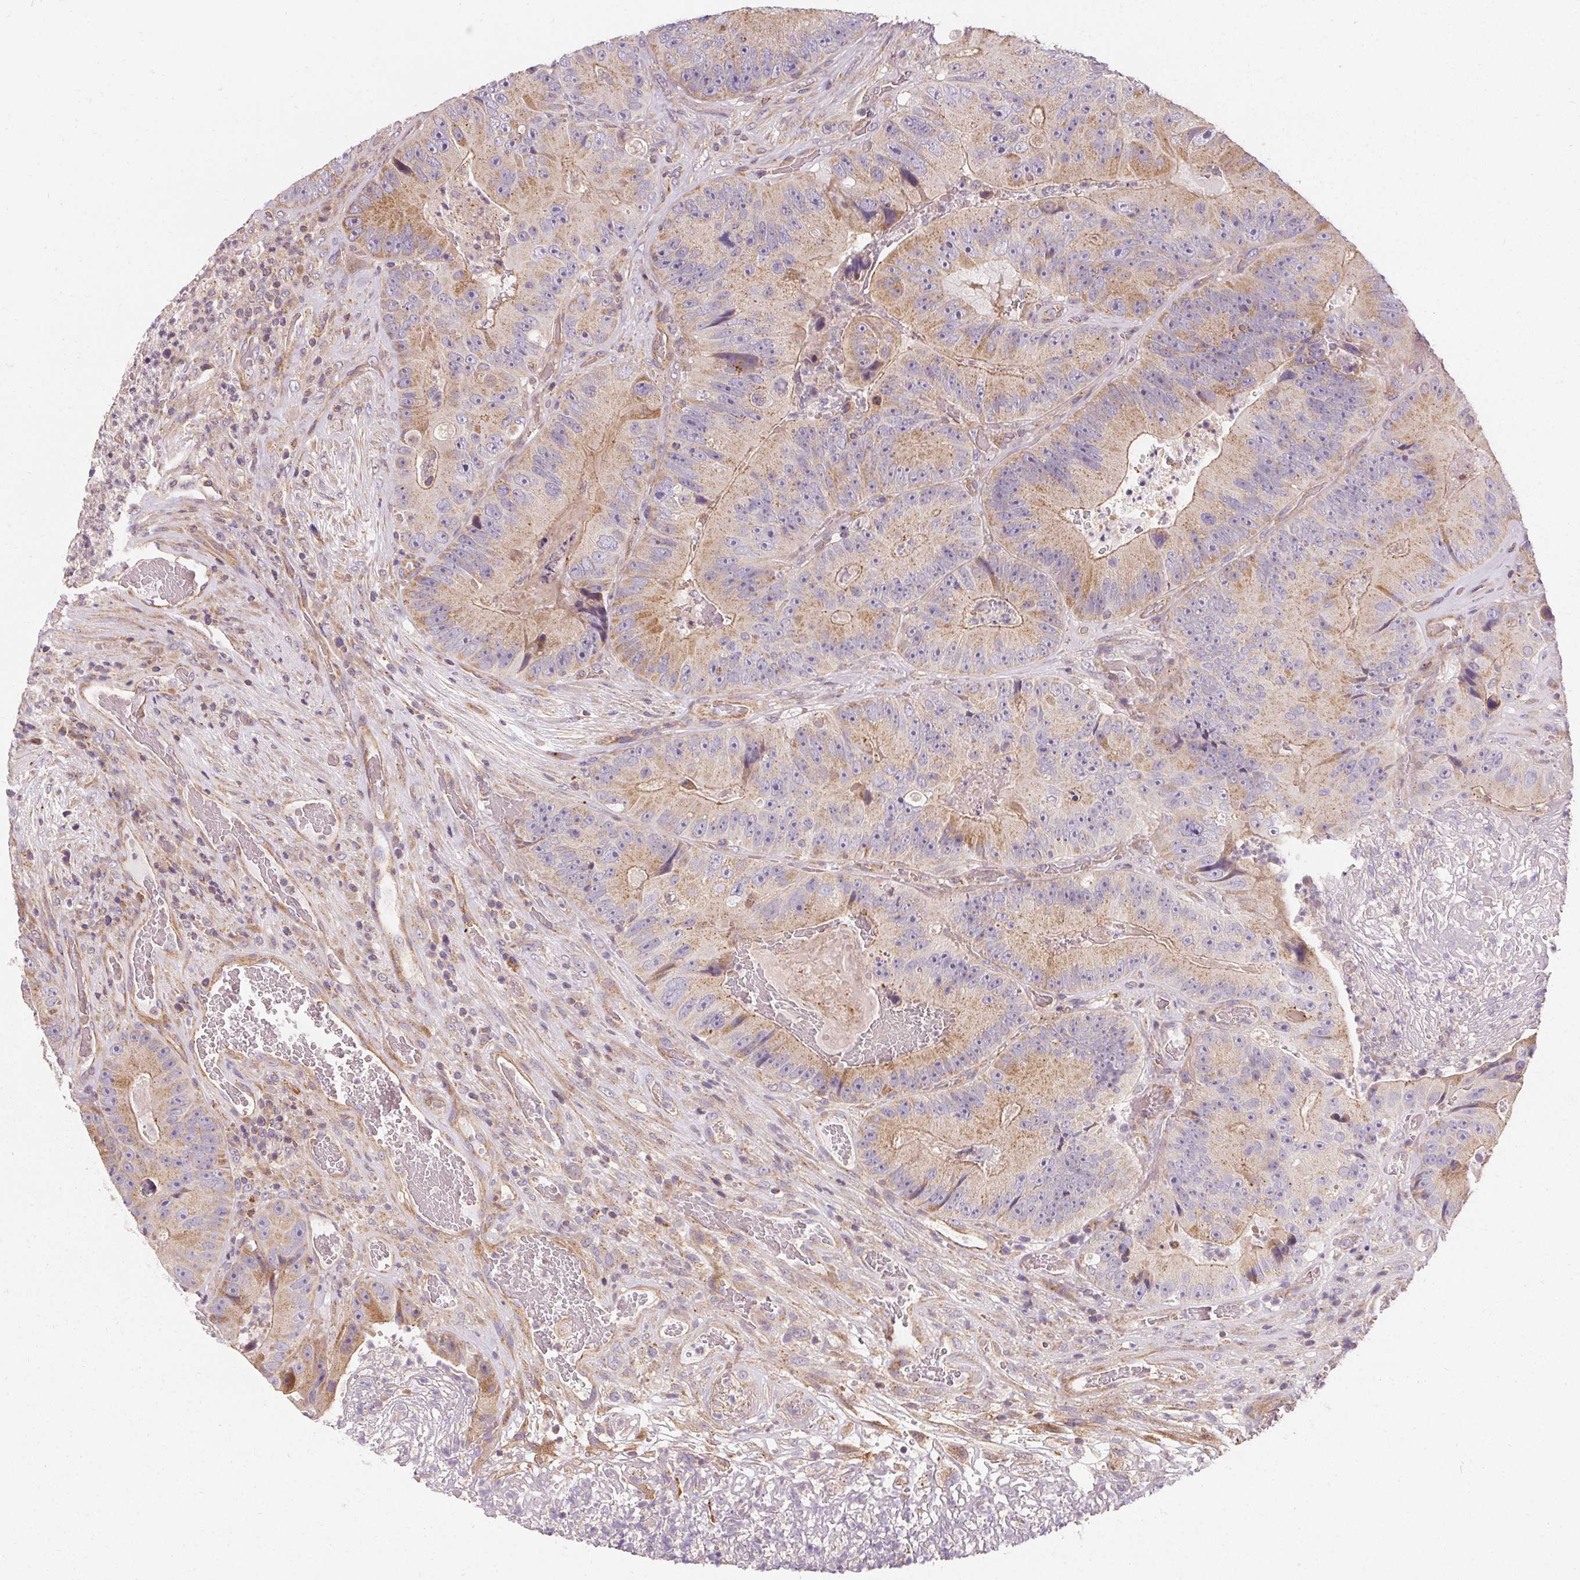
{"staining": {"intensity": "moderate", "quantity": "25%-75%", "location": "cytoplasmic/membranous"}, "tissue": "colorectal cancer", "cell_type": "Tumor cells", "image_type": "cancer", "snomed": [{"axis": "morphology", "description": "Adenocarcinoma, NOS"}, {"axis": "topography", "description": "Colon"}], "caption": "A micrograph of human colorectal cancer (adenocarcinoma) stained for a protein shows moderate cytoplasmic/membranous brown staining in tumor cells.", "gene": "APLP1", "patient": {"sex": "female", "age": 86}}